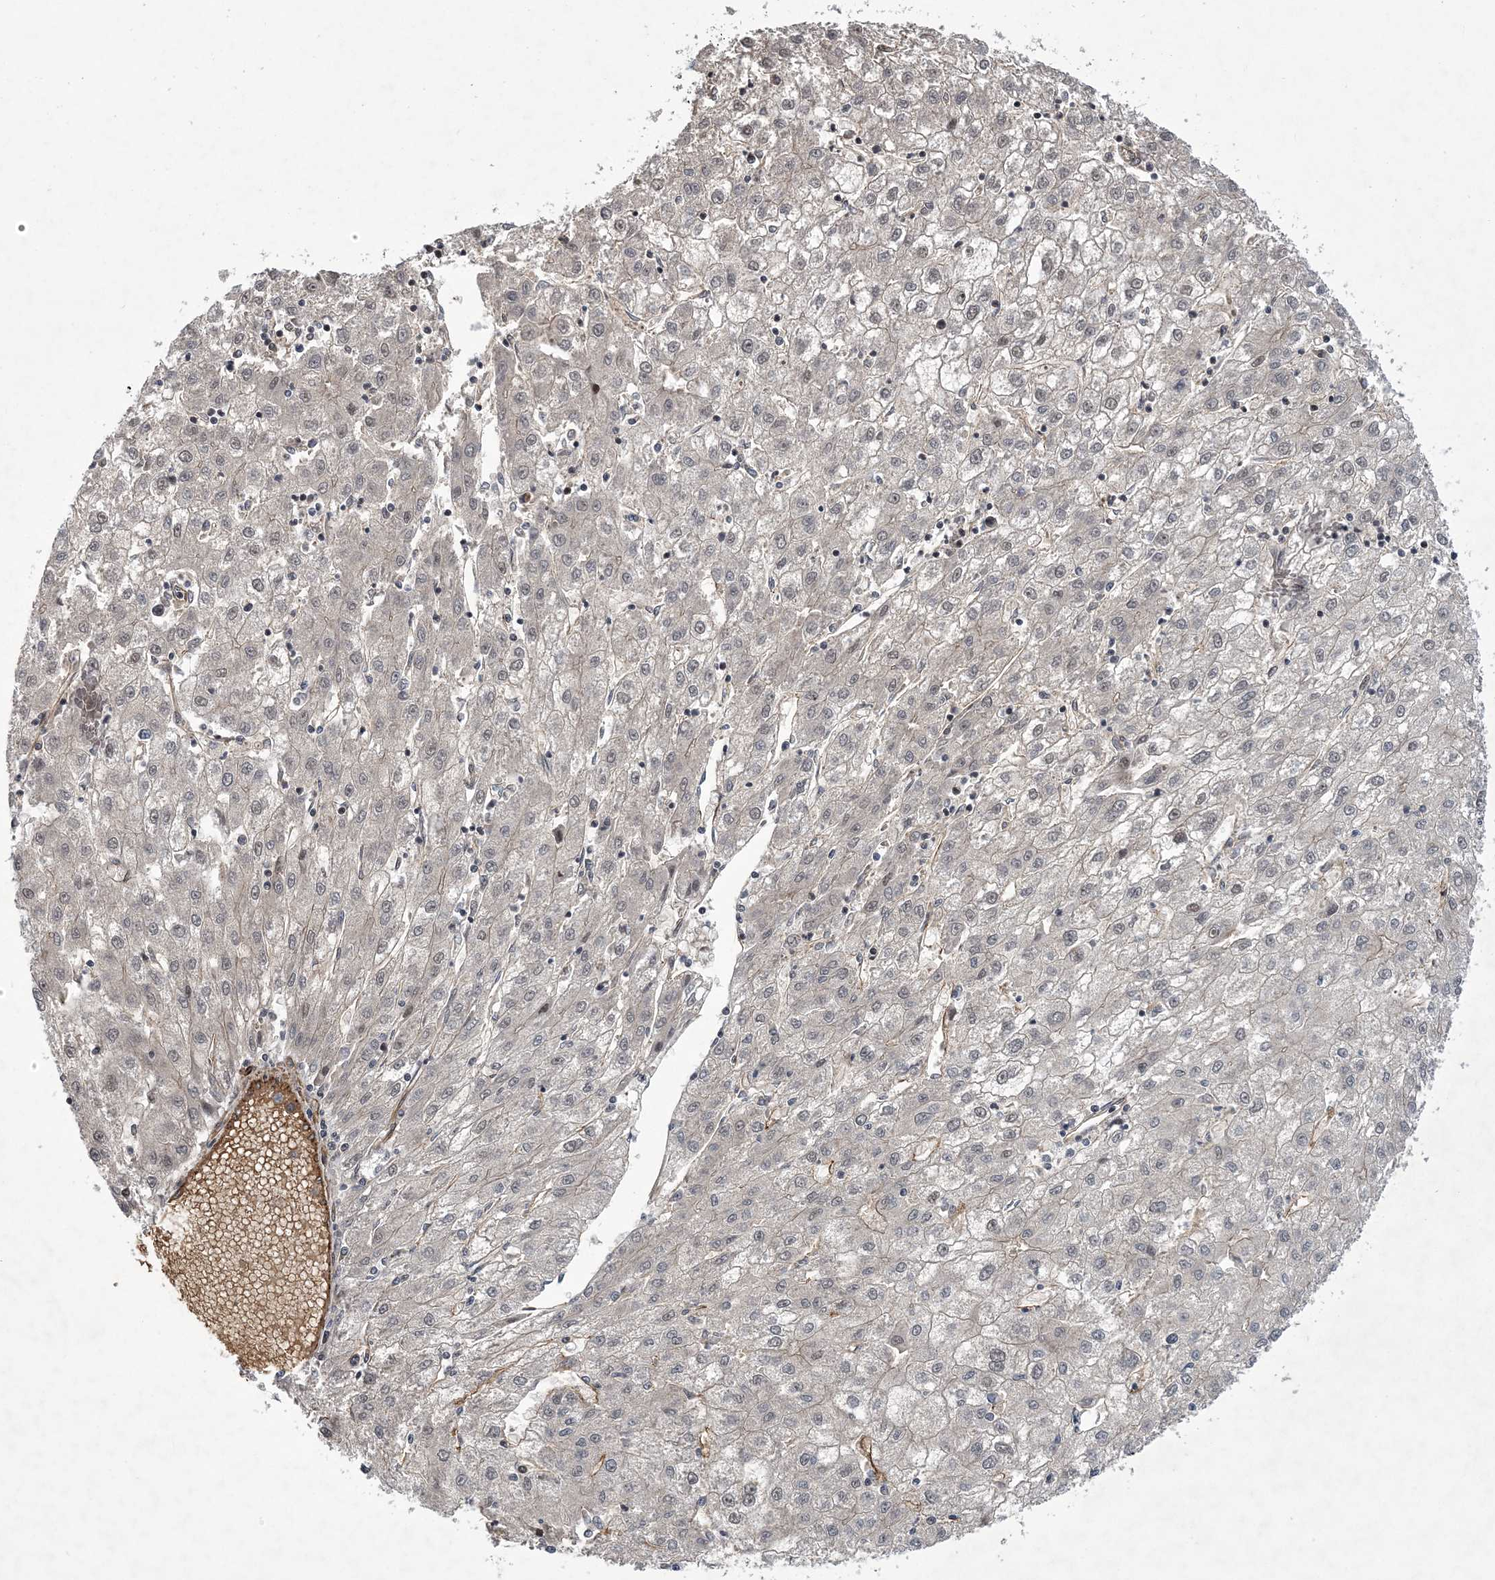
{"staining": {"intensity": "weak", "quantity": "<25%", "location": "nuclear"}, "tissue": "liver cancer", "cell_type": "Tumor cells", "image_type": "cancer", "snomed": [{"axis": "morphology", "description": "Carcinoma, Hepatocellular, NOS"}, {"axis": "topography", "description": "Liver"}], "caption": "A micrograph of liver hepatocellular carcinoma stained for a protein displays no brown staining in tumor cells.", "gene": "CALN1", "patient": {"sex": "male", "age": 72}}